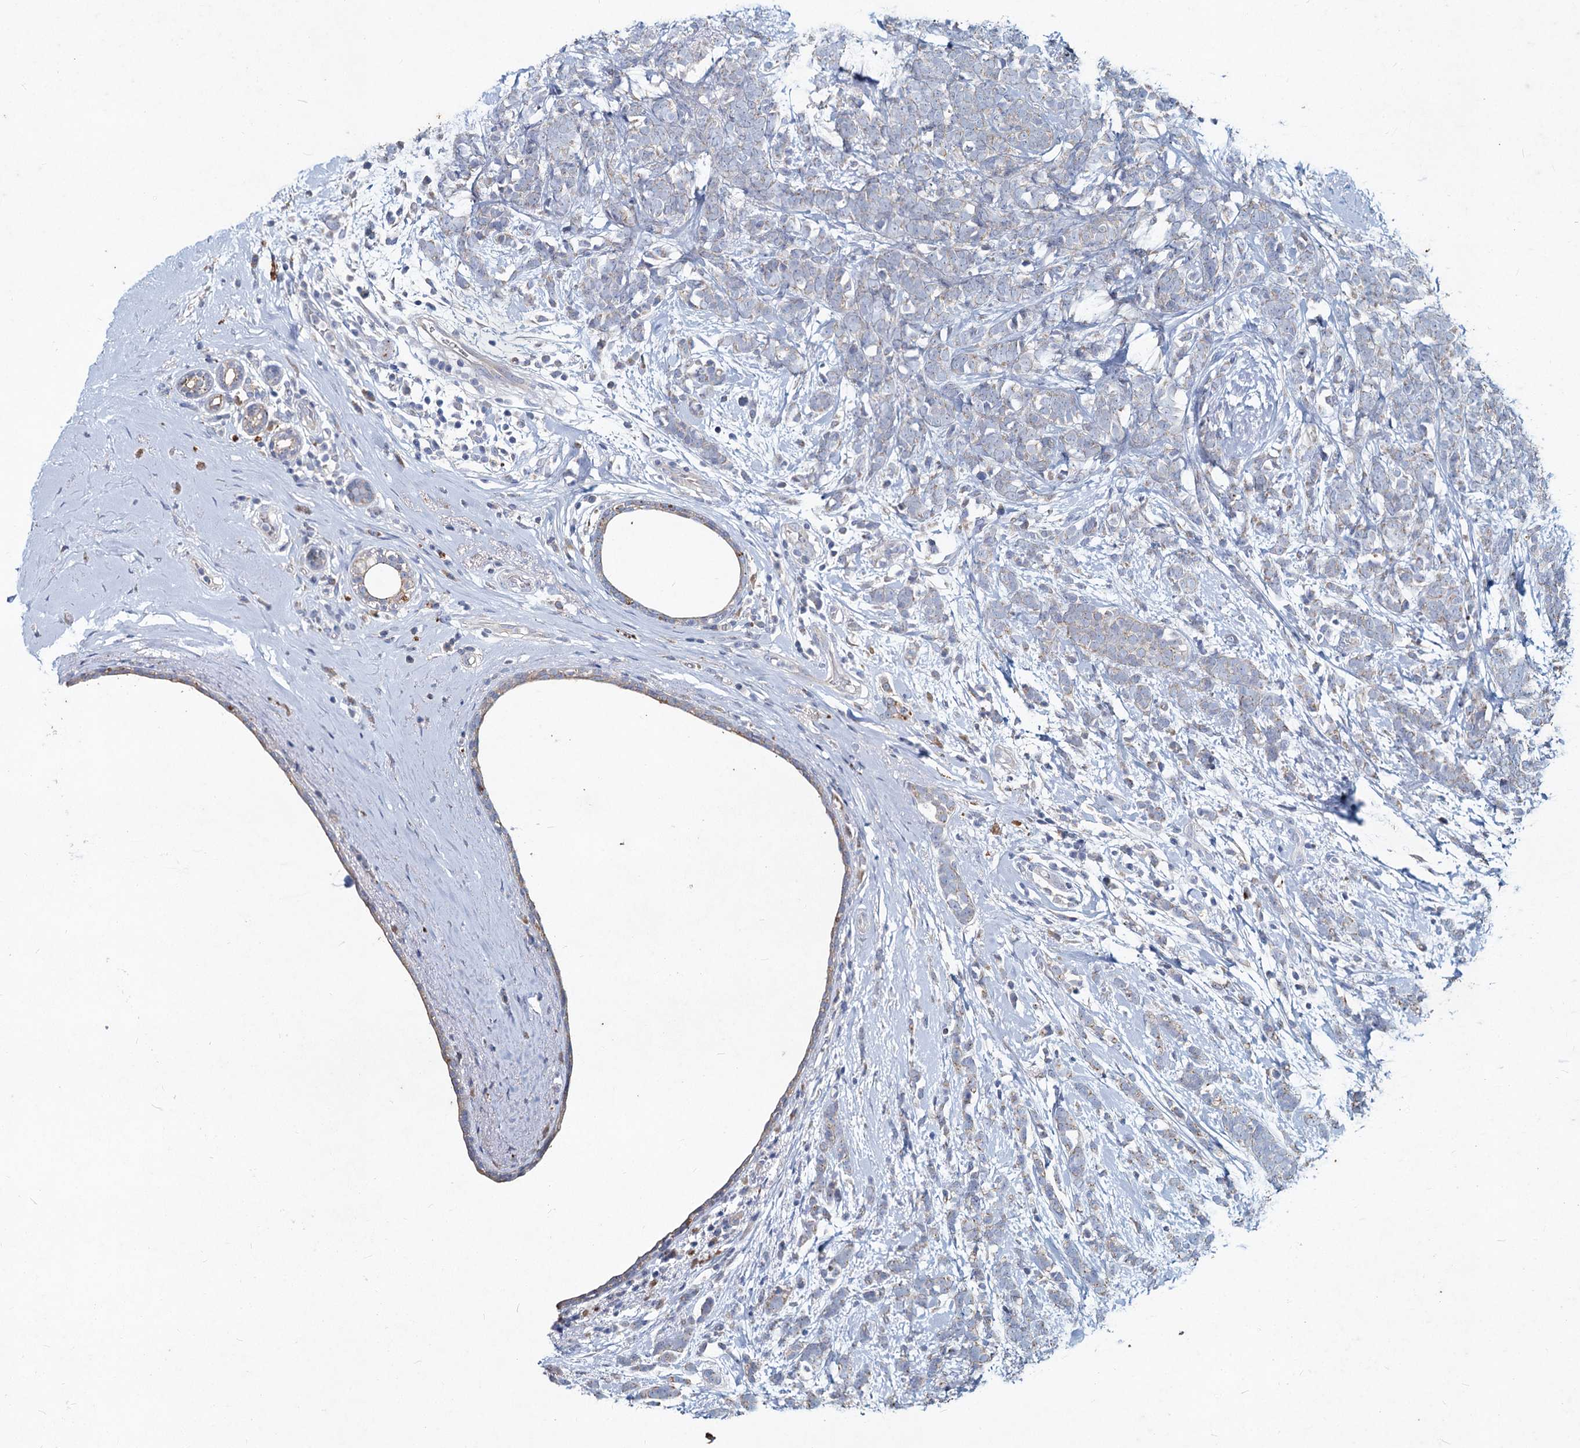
{"staining": {"intensity": "negative", "quantity": "none", "location": "none"}, "tissue": "breast cancer", "cell_type": "Tumor cells", "image_type": "cancer", "snomed": [{"axis": "morphology", "description": "Lobular carcinoma"}, {"axis": "topography", "description": "Breast"}], "caption": "Immunohistochemical staining of breast cancer (lobular carcinoma) demonstrates no significant expression in tumor cells. (DAB IHC visualized using brightfield microscopy, high magnification).", "gene": "TMX2", "patient": {"sex": "female", "age": 58}}